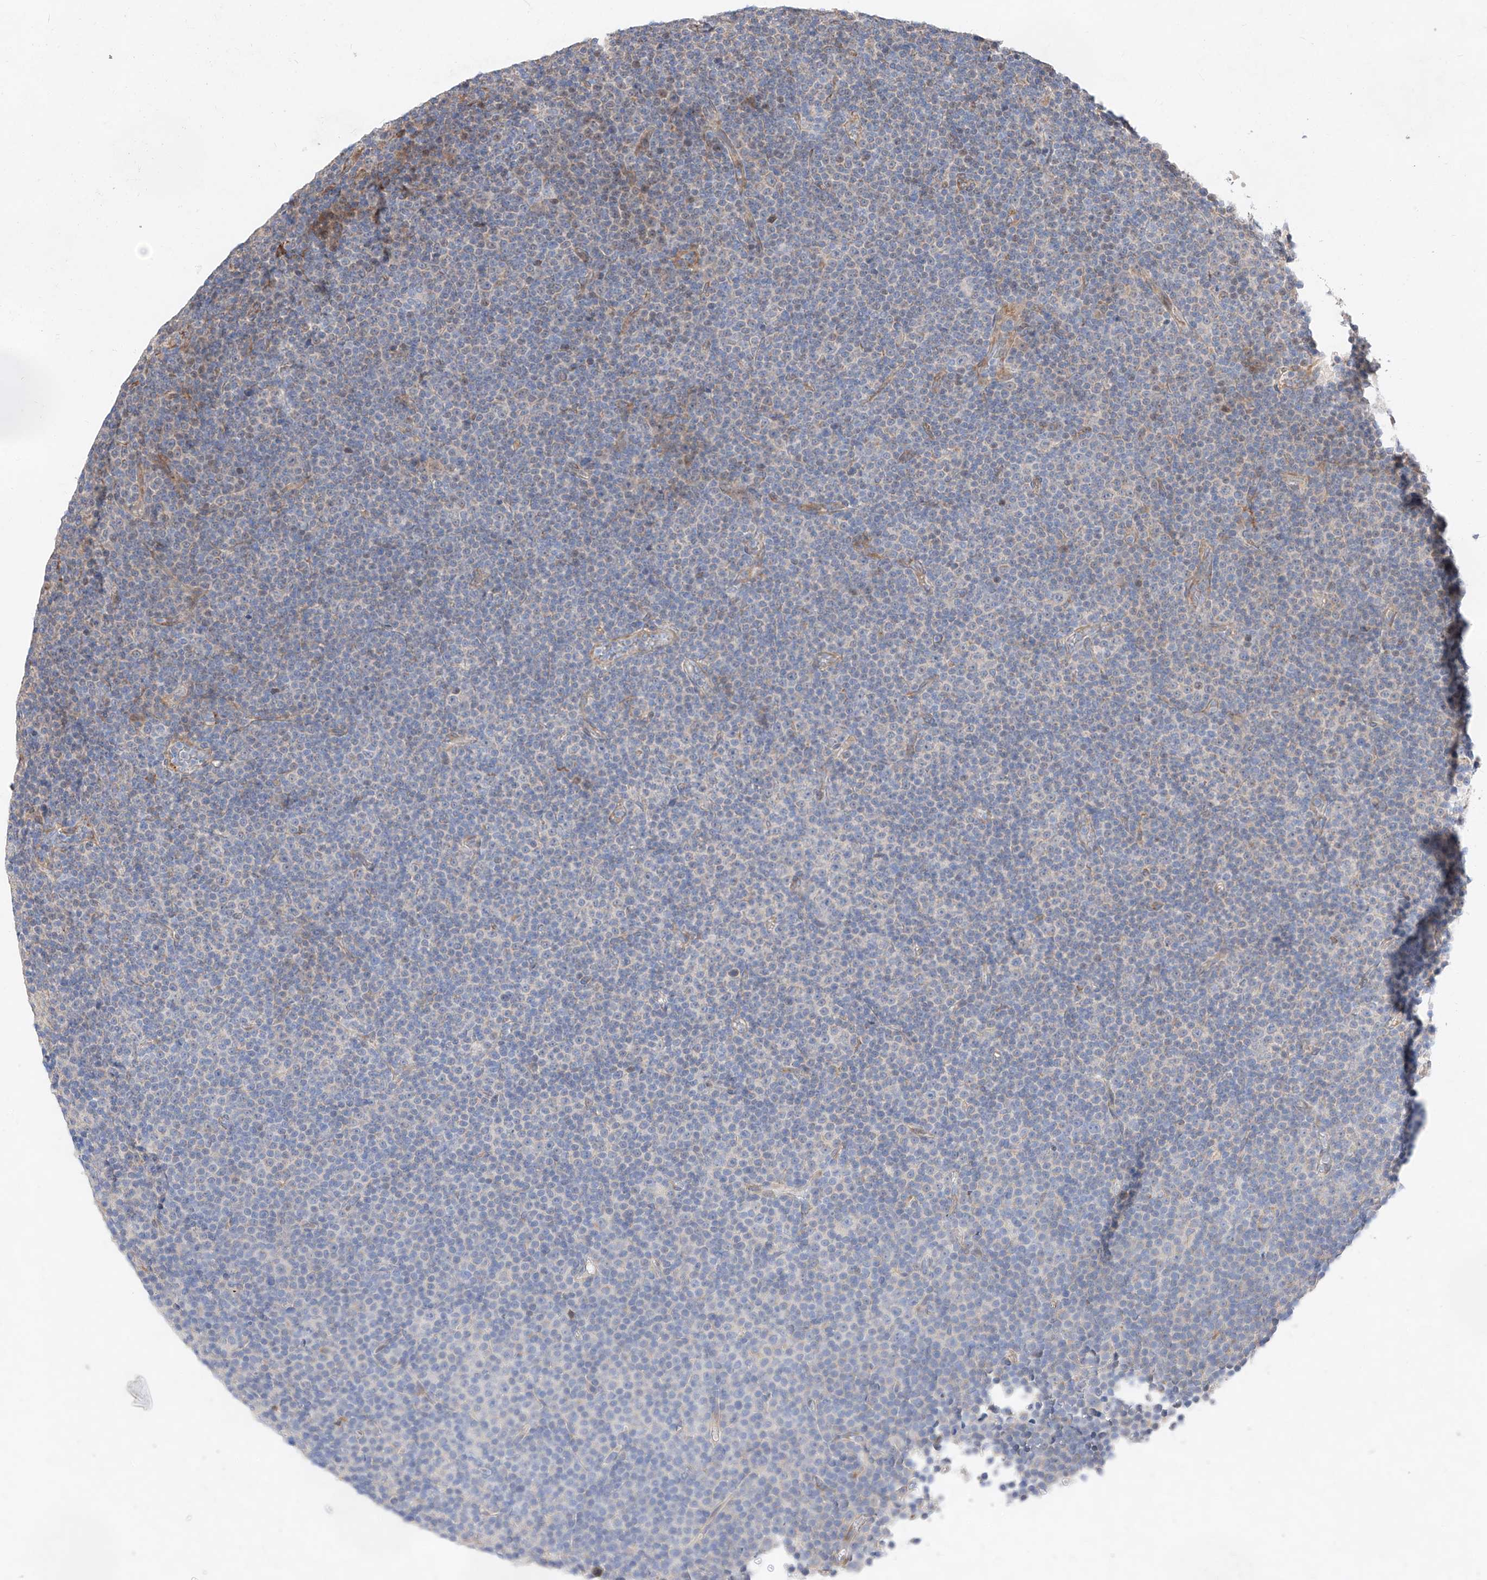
{"staining": {"intensity": "negative", "quantity": "none", "location": "none"}, "tissue": "lymphoma", "cell_type": "Tumor cells", "image_type": "cancer", "snomed": [{"axis": "morphology", "description": "Malignant lymphoma, non-Hodgkin's type, Low grade"}, {"axis": "topography", "description": "Lymph node"}], "caption": "High power microscopy micrograph of an immunohistochemistry (IHC) histopathology image of lymphoma, revealing no significant positivity in tumor cells.", "gene": "ATP9B", "patient": {"sex": "female", "age": 67}}